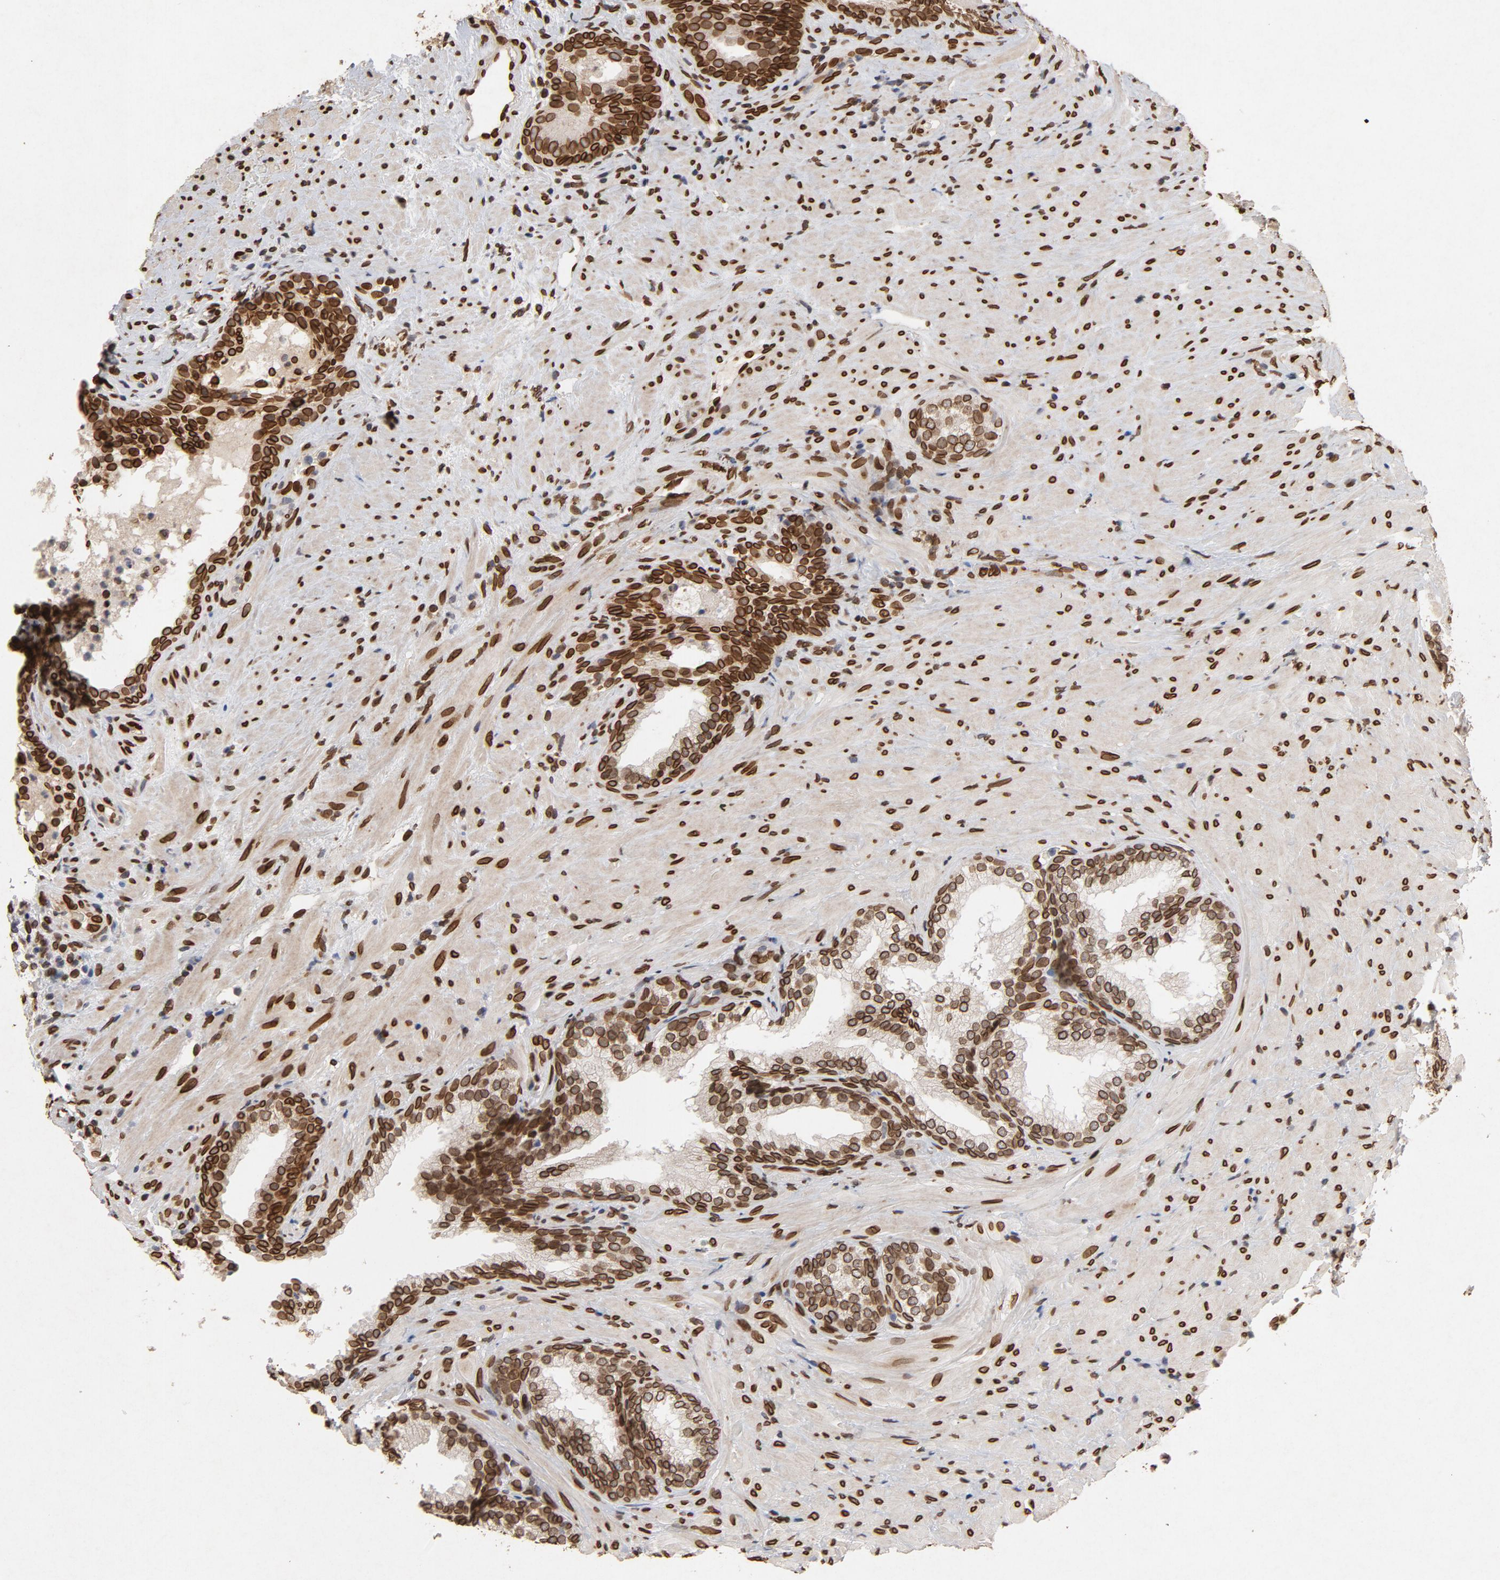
{"staining": {"intensity": "strong", "quantity": ">75%", "location": "cytoplasmic/membranous,nuclear"}, "tissue": "prostate", "cell_type": "Glandular cells", "image_type": "normal", "snomed": [{"axis": "morphology", "description": "Normal tissue, NOS"}, {"axis": "topography", "description": "Prostate"}], "caption": "DAB (3,3'-diaminobenzidine) immunohistochemical staining of unremarkable prostate exhibits strong cytoplasmic/membranous,nuclear protein positivity in about >75% of glandular cells. (brown staining indicates protein expression, while blue staining denotes nuclei).", "gene": "LMNA", "patient": {"sex": "male", "age": 76}}